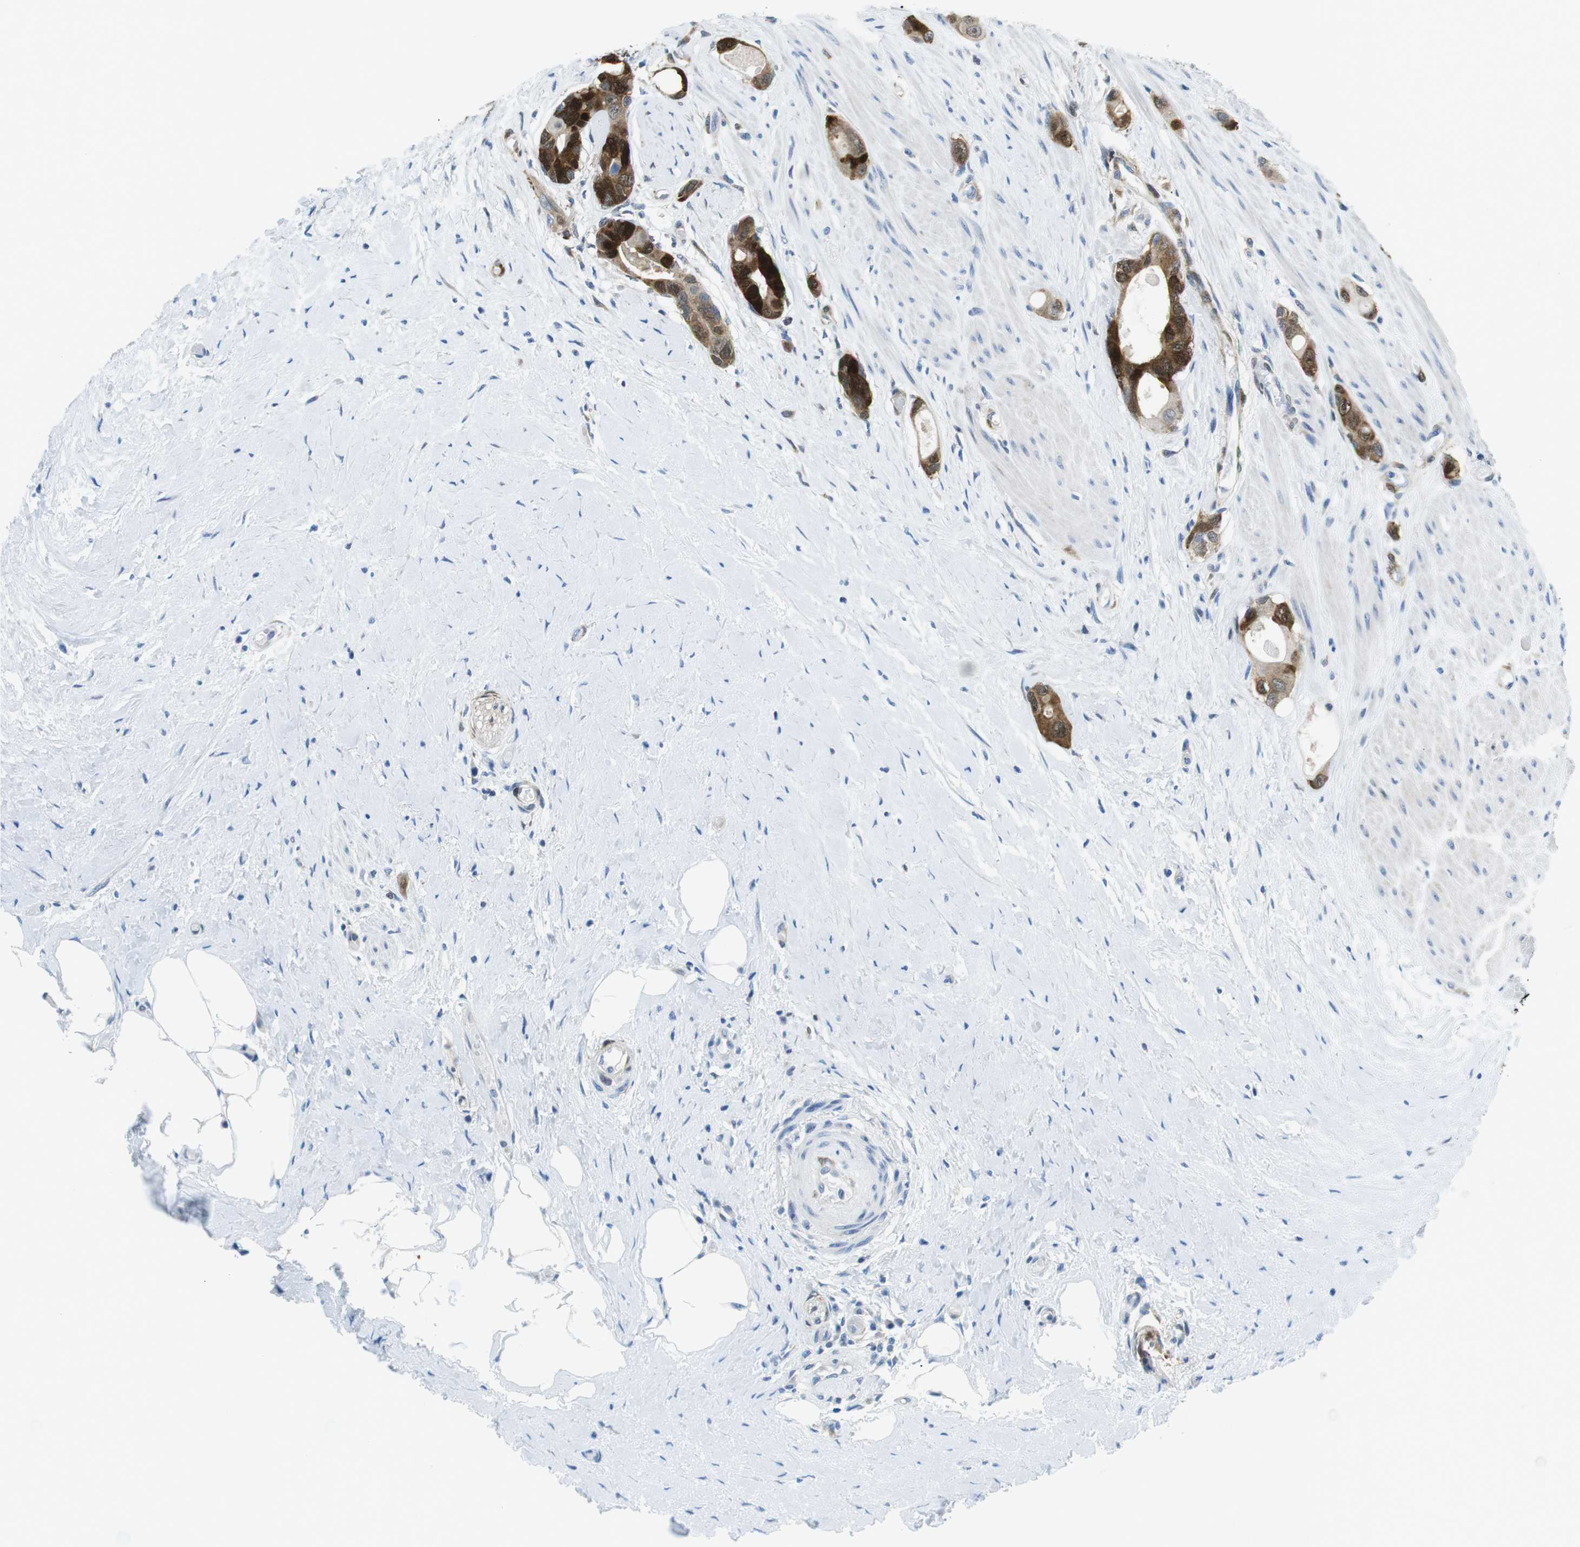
{"staining": {"intensity": "strong", "quantity": ">75%", "location": "cytoplasmic/membranous"}, "tissue": "colorectal cancer", "cell_type": "Tumor cells", "image_type": "cancer", "snomed": [{"axis": "morphology", "description": "Adenocarcinoma, NOS"}, {"axis": "topography", "description": "Rectum"}], "caption": "IHC histopathology image of neoplastic tissue: human colorectal adenocarcinoma stained using immunohistochemistry (IHC) shows high levels of strong protein expression localized specifically in the cytoplasmic/membranous of tumor cells, appearing as a cytoplasmic/membranous brown color.", "gene": "PHLDA1", "patient": {"sex": "male", "age": 51}}